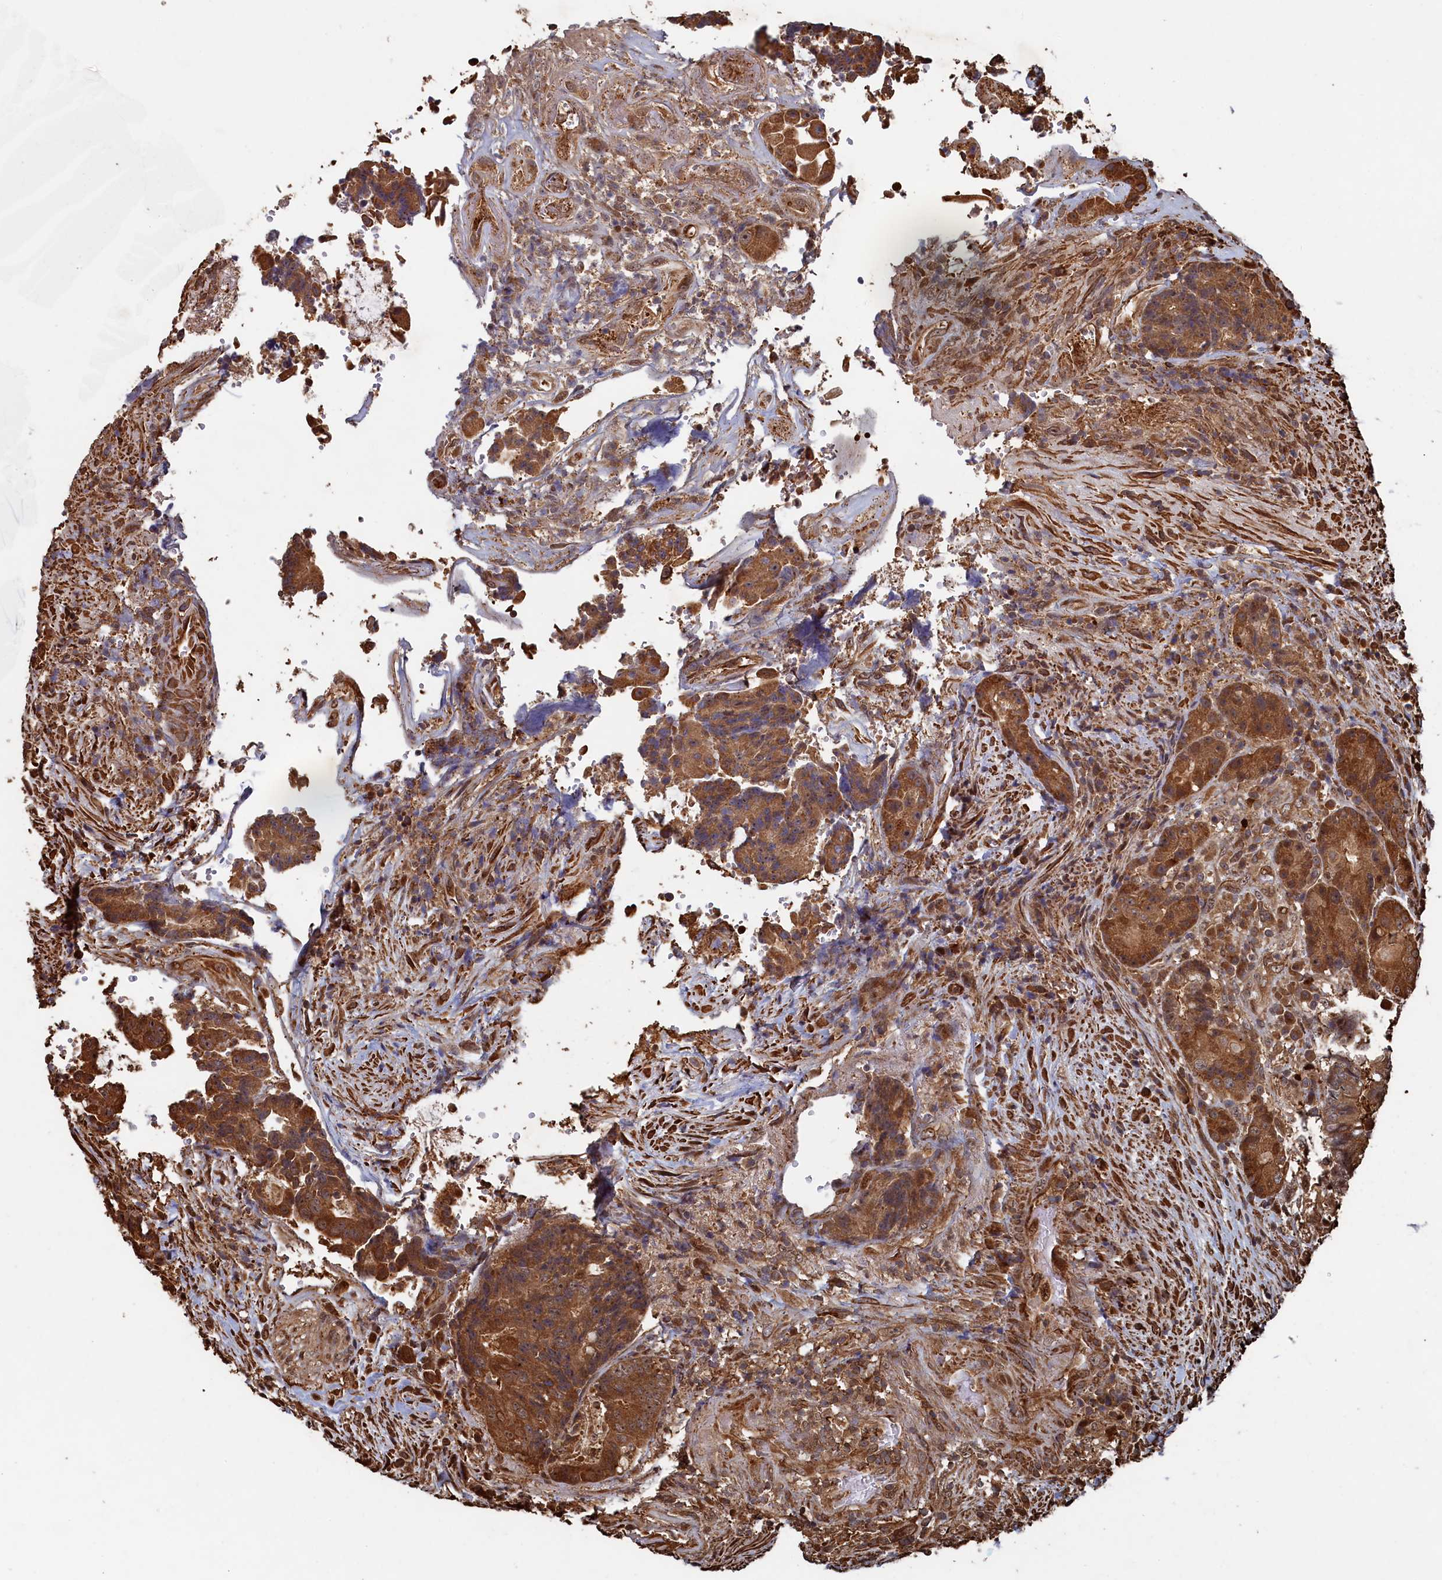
{"staining": {"intensity": "moderate", "quantity": ">75%", "location": "cytoplasmic/membranous"}, "tissue": "colorectal cancer", "cell_type": "Tumor cells", "image_type": "cancer", "snomed": [{"axis": "morphology", "description": "Adenocarcinoma, NOS"}, {"axis": "topography", "description": "Rectum"}], "caption": "IHC photomicrograph of colorectal cancer (adenocarcinoma) stained for a protein (brown), which reveals medium levels of moderate cytoplasmic/membranous positivity in about >75% of tumor cells.", "gene": "PIGN", "patient": {"sex": "male", "age": 69}}